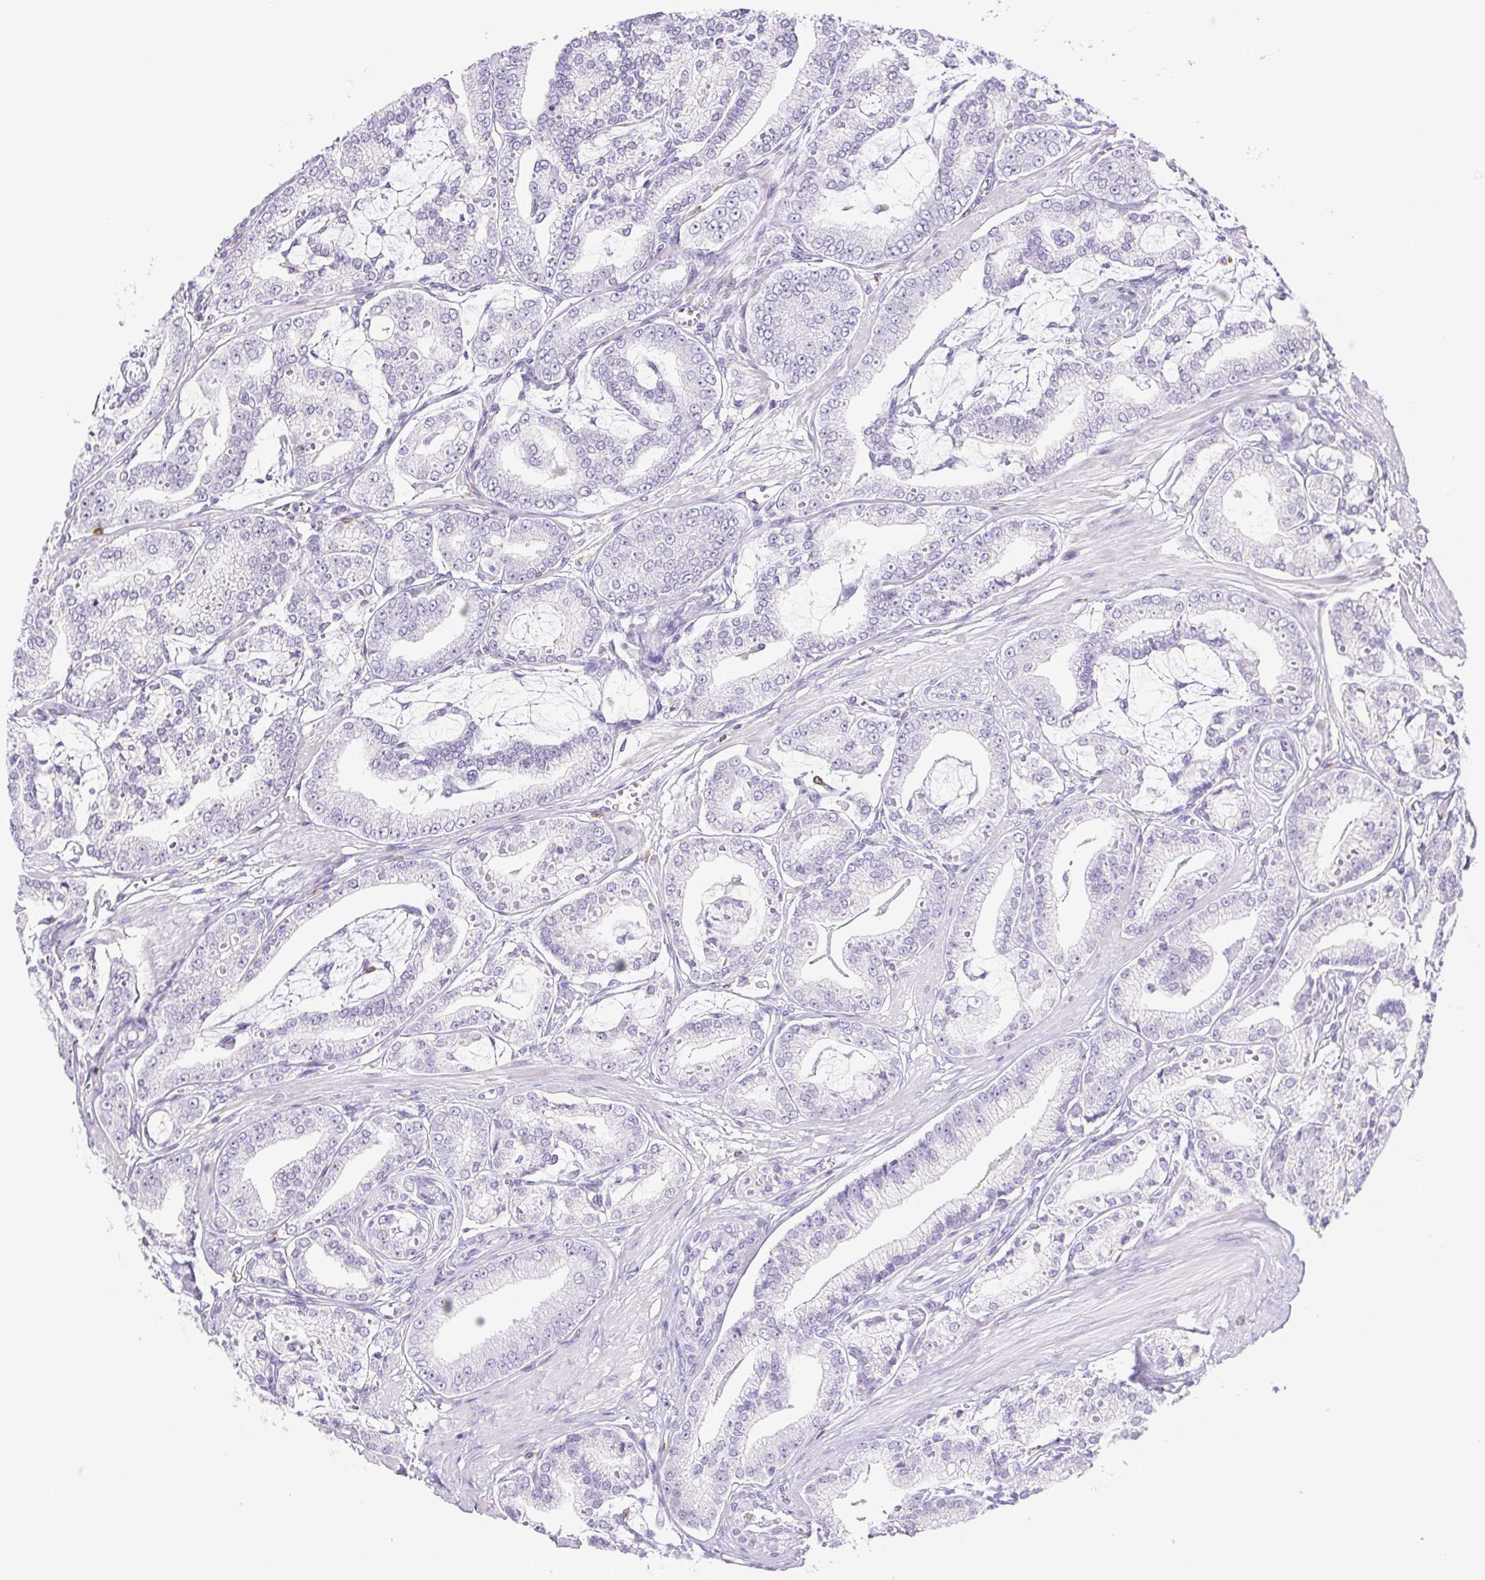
{"staining": {"intensity": "negative", "quantity": "none", "location": "none"}, "tissue": "prostate cancer", "cell_type": "Tumor cells", "image_type": "cancer", "snomed": [{"axis": "morphology", "description": "Adenocarcinoma, High grade"}, {"axis": "topography", "description": "Prostate"}], "caption": "DAB immunohistochemical staining of human prostate cancer shows no significant positivity in tumor cells. (DAB IHC, high magnification).", "gene": "PAPPA2", "patient": {"sex": "male", "age": 71}}